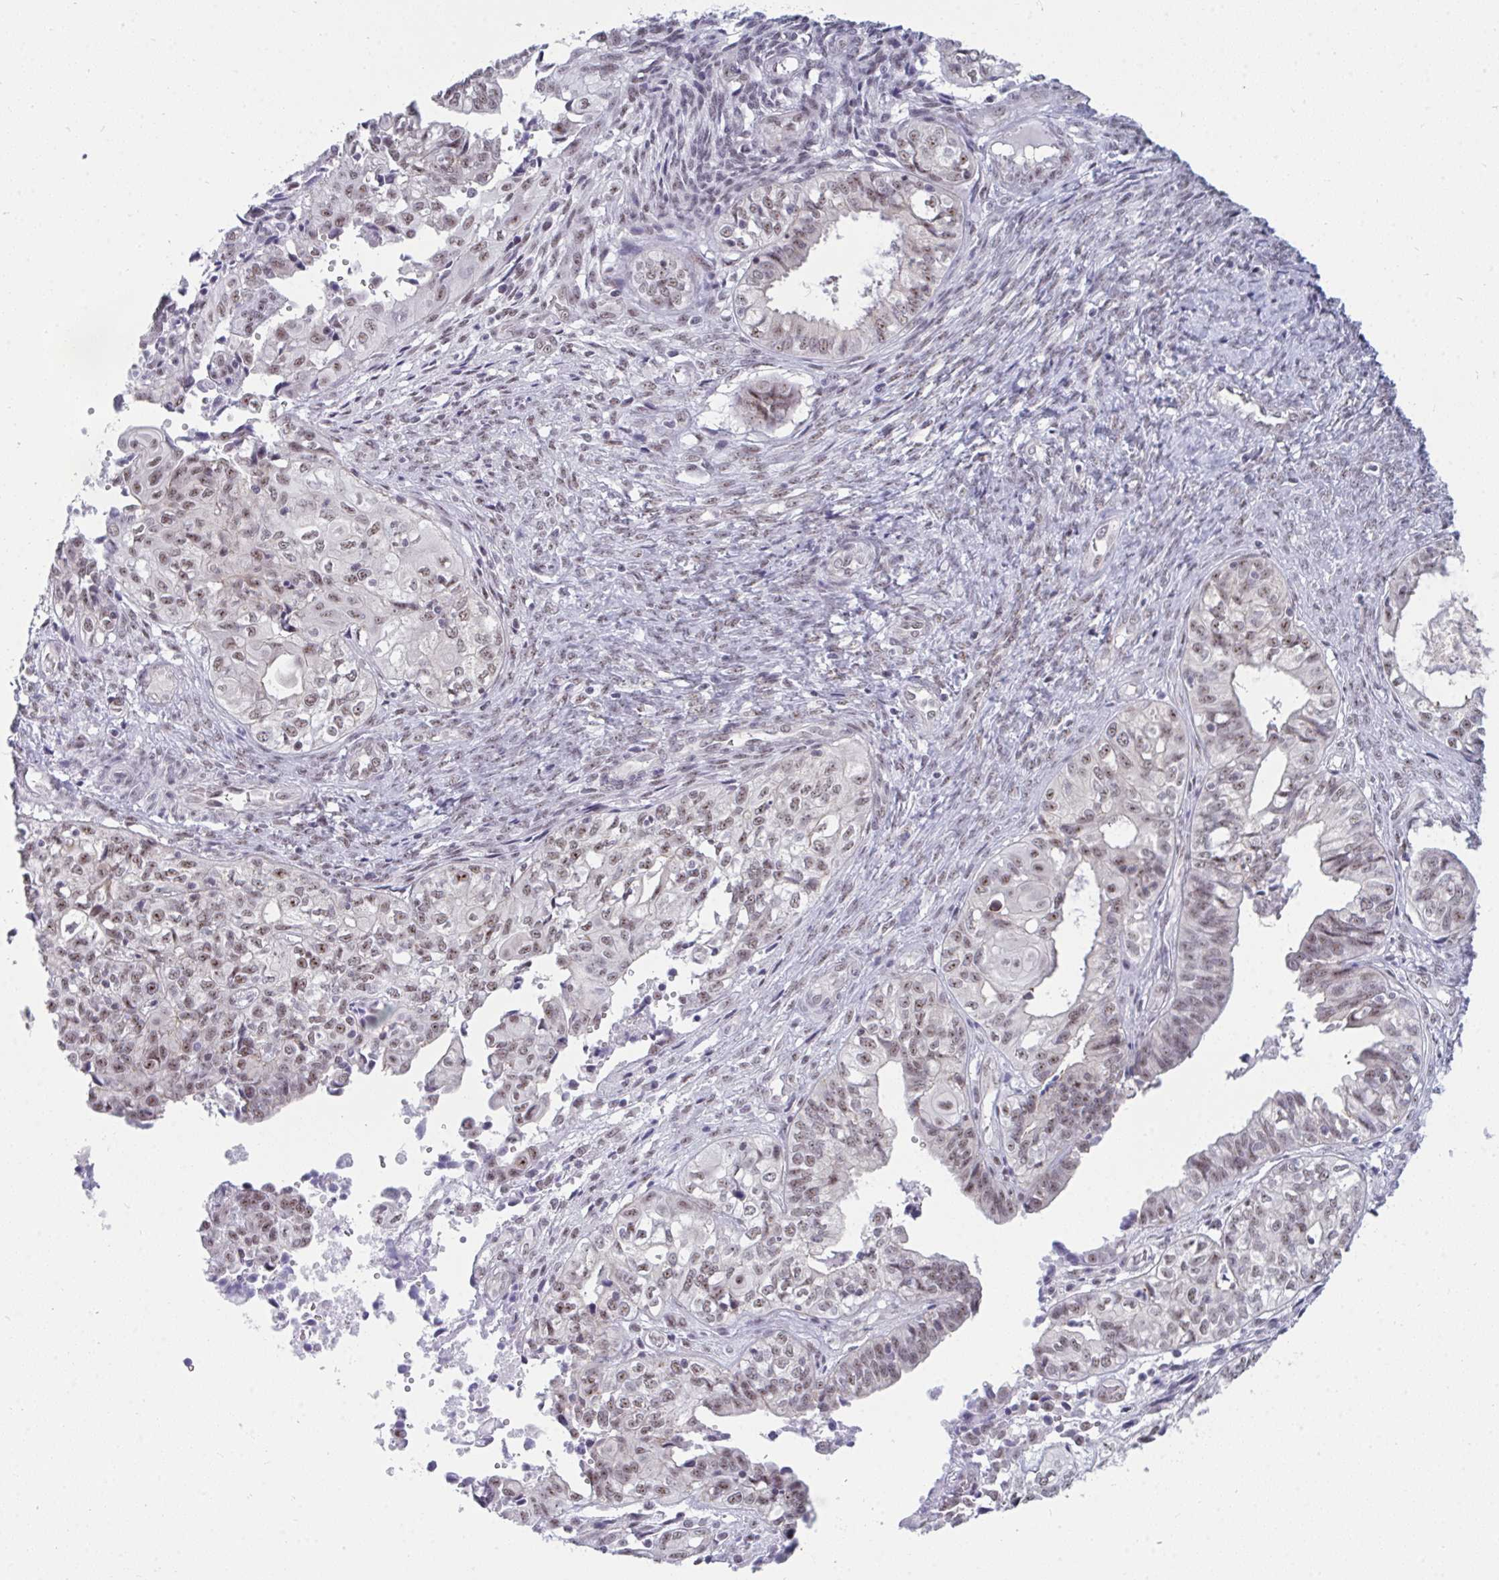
{"staining": {"intensity": "weak", "quantity": "<25%", "location": "nuclear"}, "tissue": "ovarian cancer", "cell_type": "Tumor cells", "image_type": "cancer", "snomed": [{"axis": "morphology", "description": "Carcinoma, endometroid"}, {"axis": "topography", "description": "Ovary"}], "caption": "An immunohistochemistry histopathology image of endometroid carcinoma (ovarian) is shown. There is no staining in tumor cells of endometroid carcinoma (ovarian).", "gene": "PRR14", "patient": {"sex": "female", "age": 64}}